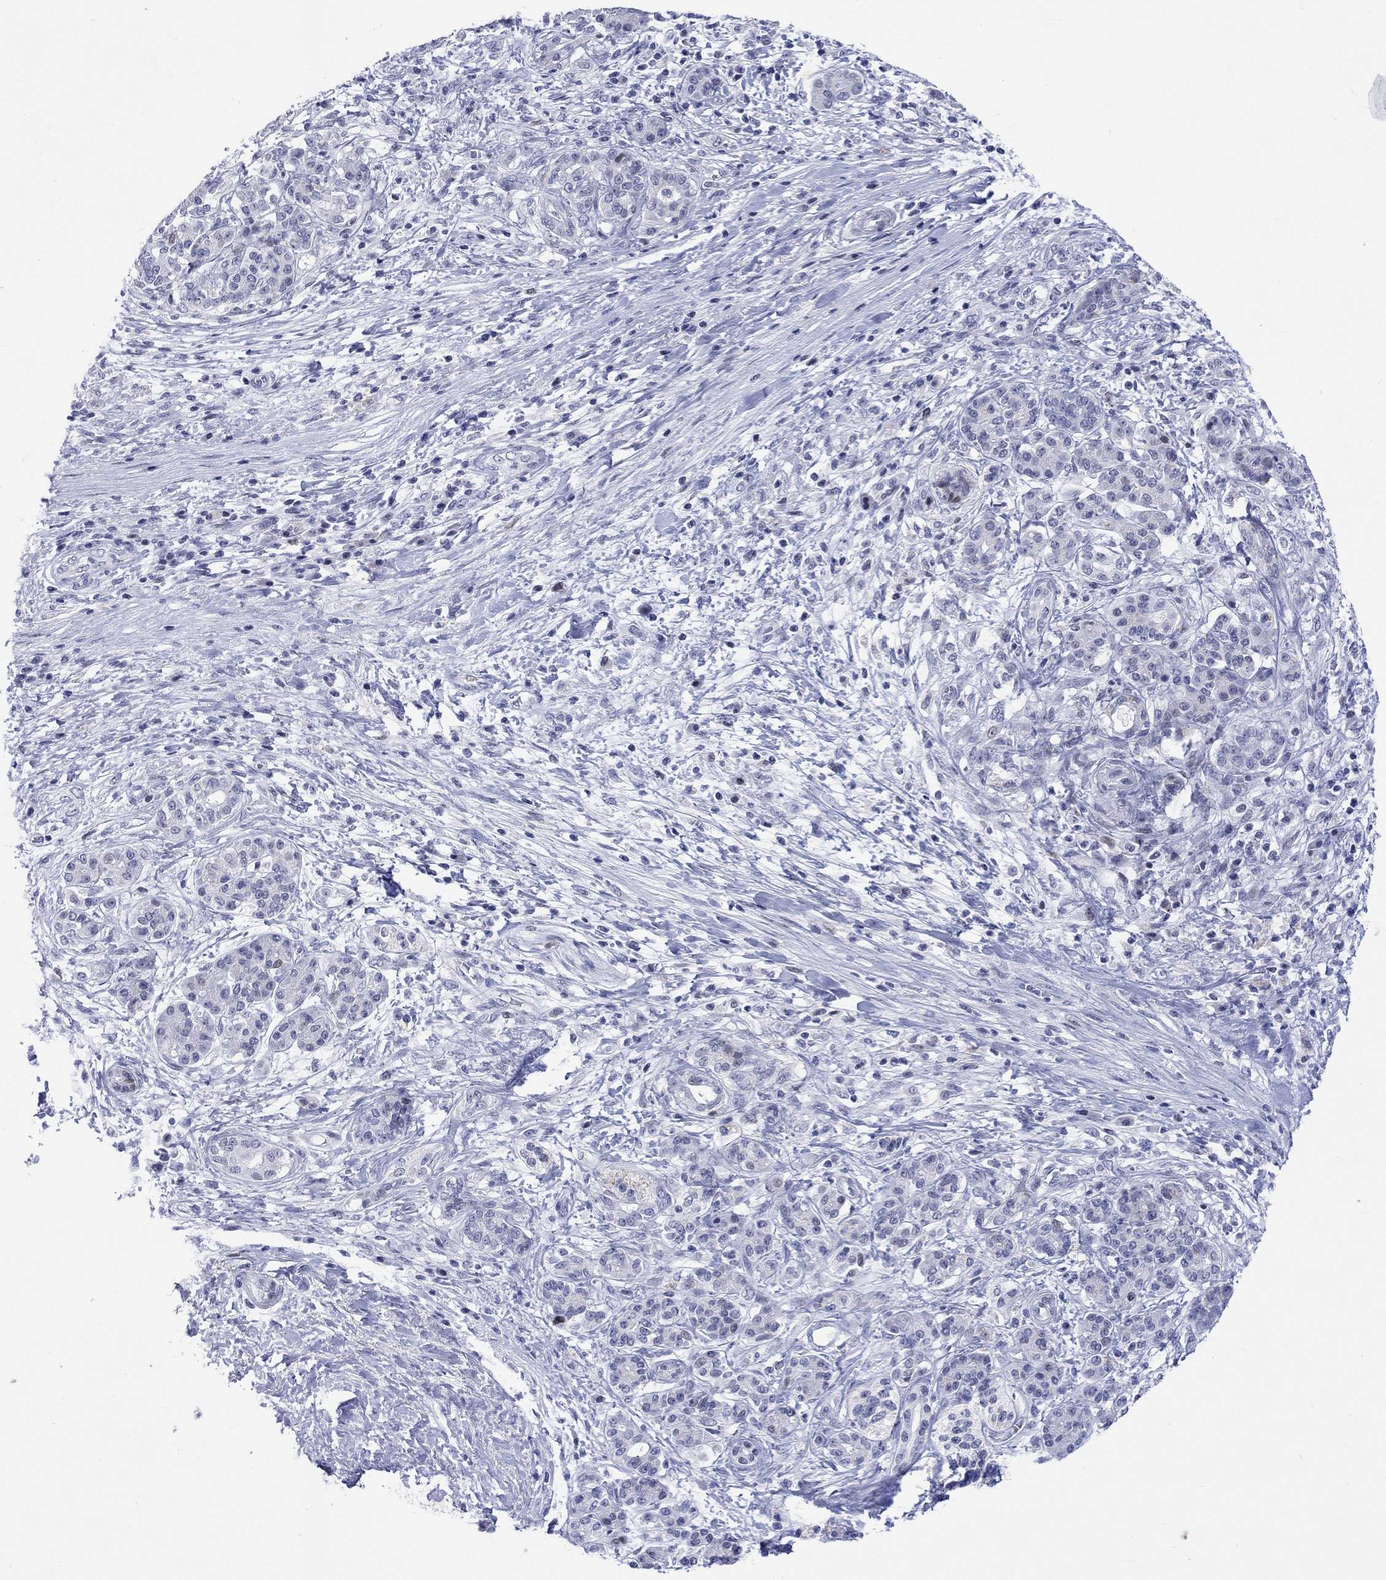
{"staining": {"intensity": "negative", "quantity": "none", "location": "none"}, "tissue": "pancreatic cancer", "cell_type": "Tumor cells", "image_type": "cancer", "snomed": [{"axis": "morphology", "description": "Adenocarcinoma, NOS"}, {"axis": "topography", "description": "Pancreas"}], "caption": "Pancreatic adenocarcinoma was stained to show a protein in brown. There is no significant expression in tumor cells. (DAB (3,3'-diaminobenzidine) immunohistochemistry (IHC) with hematoxylin counter stain).", "gene": "CDCA2", "patient": {"sex": "female", "age": 73}}